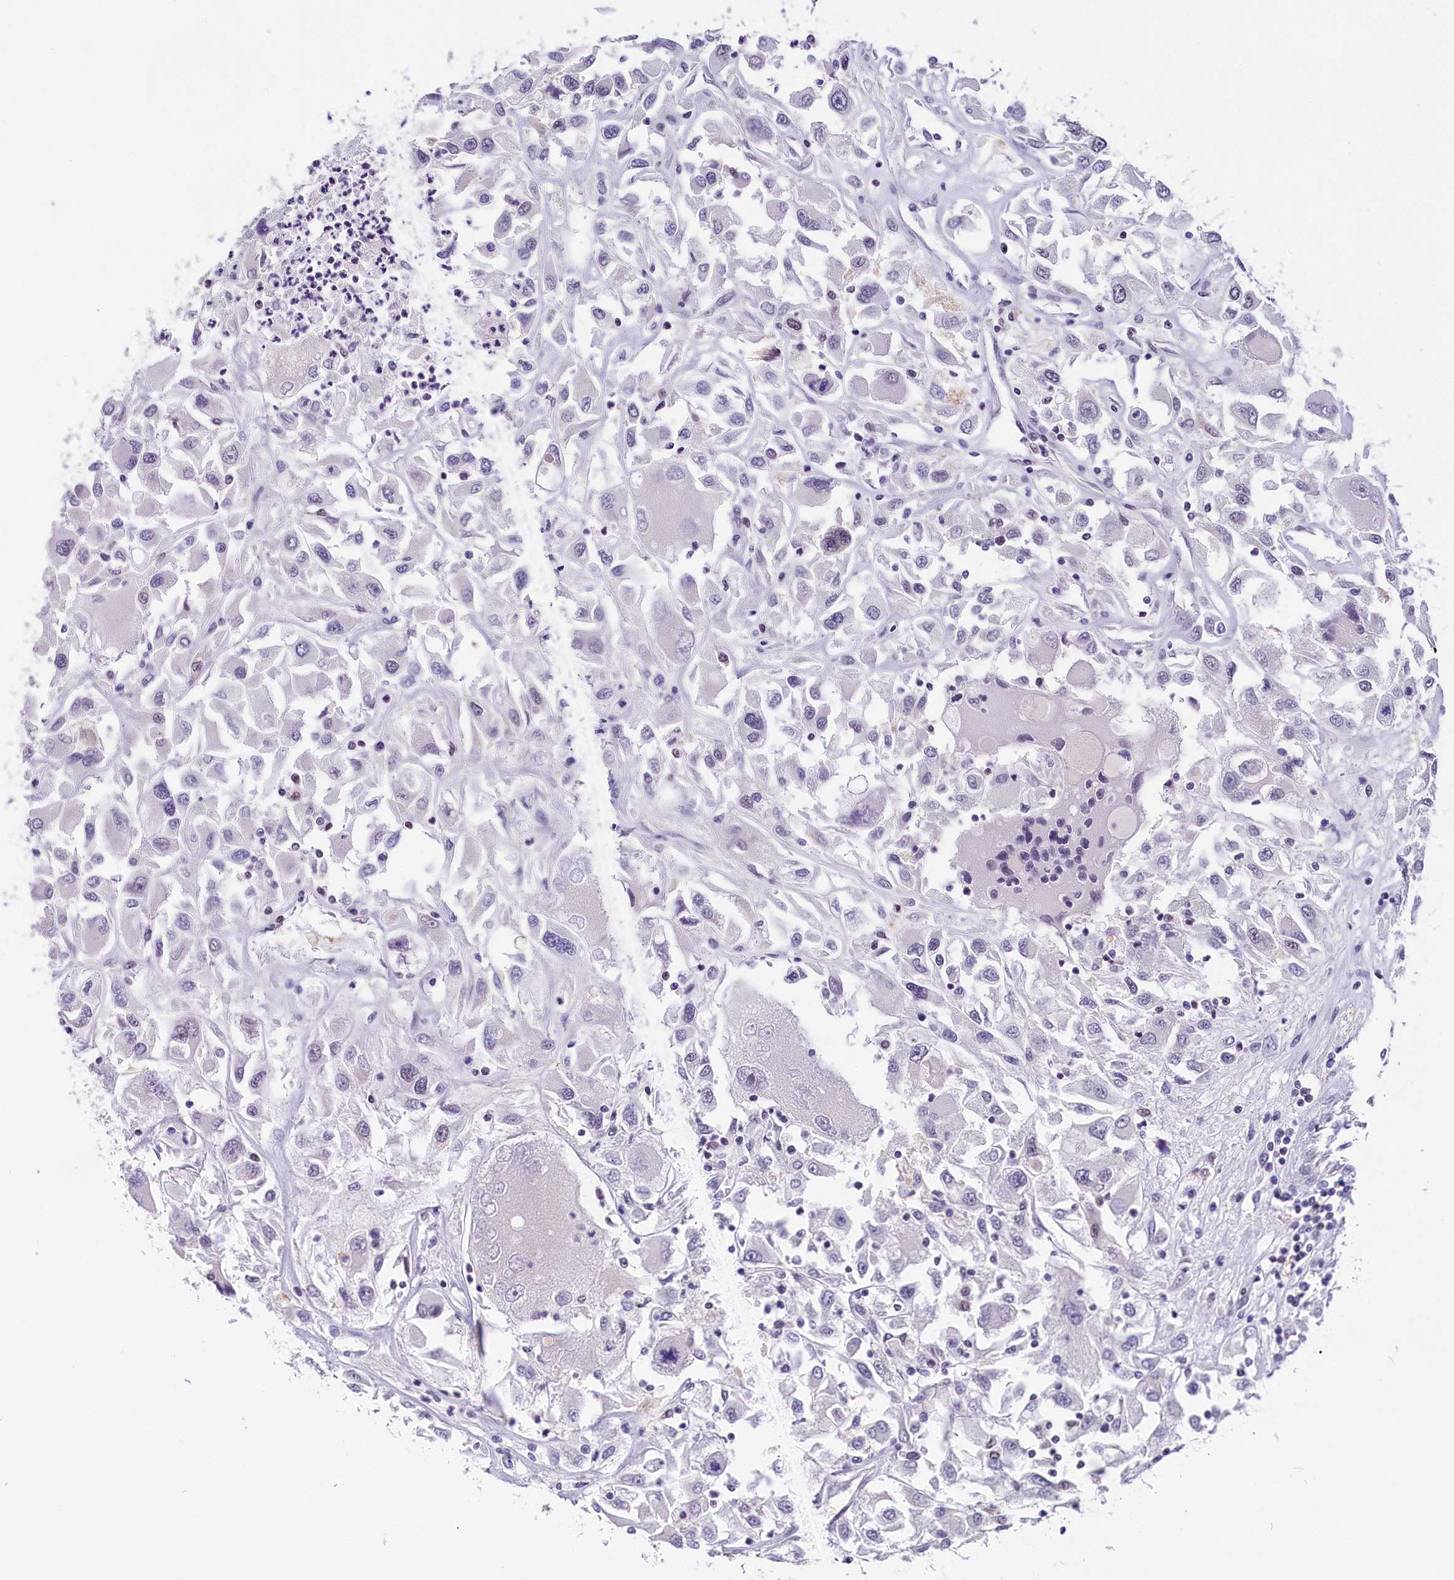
{"staining": {"intensity": "negative", "quantity": "none", "location": "none"}, "tissue": "renal cancer", "cell_type": "Tumor cells", "image_type": "cancer", "snomed": [{"axis": "morphology", "description": "Adenocarcinoma, NOS"}, {"axis": "topography", "description": "Kidney"}], "caption": "DAB (3,3'-diaminobenzidine) immunohistochemical staining of renal cancer demonstrates no significant expression in tumor cells. (DAB immunohistochemistry (IHC), high magnification).", "gene": "ZC3H4", "patient": {"sex": "female", "age": 52}}